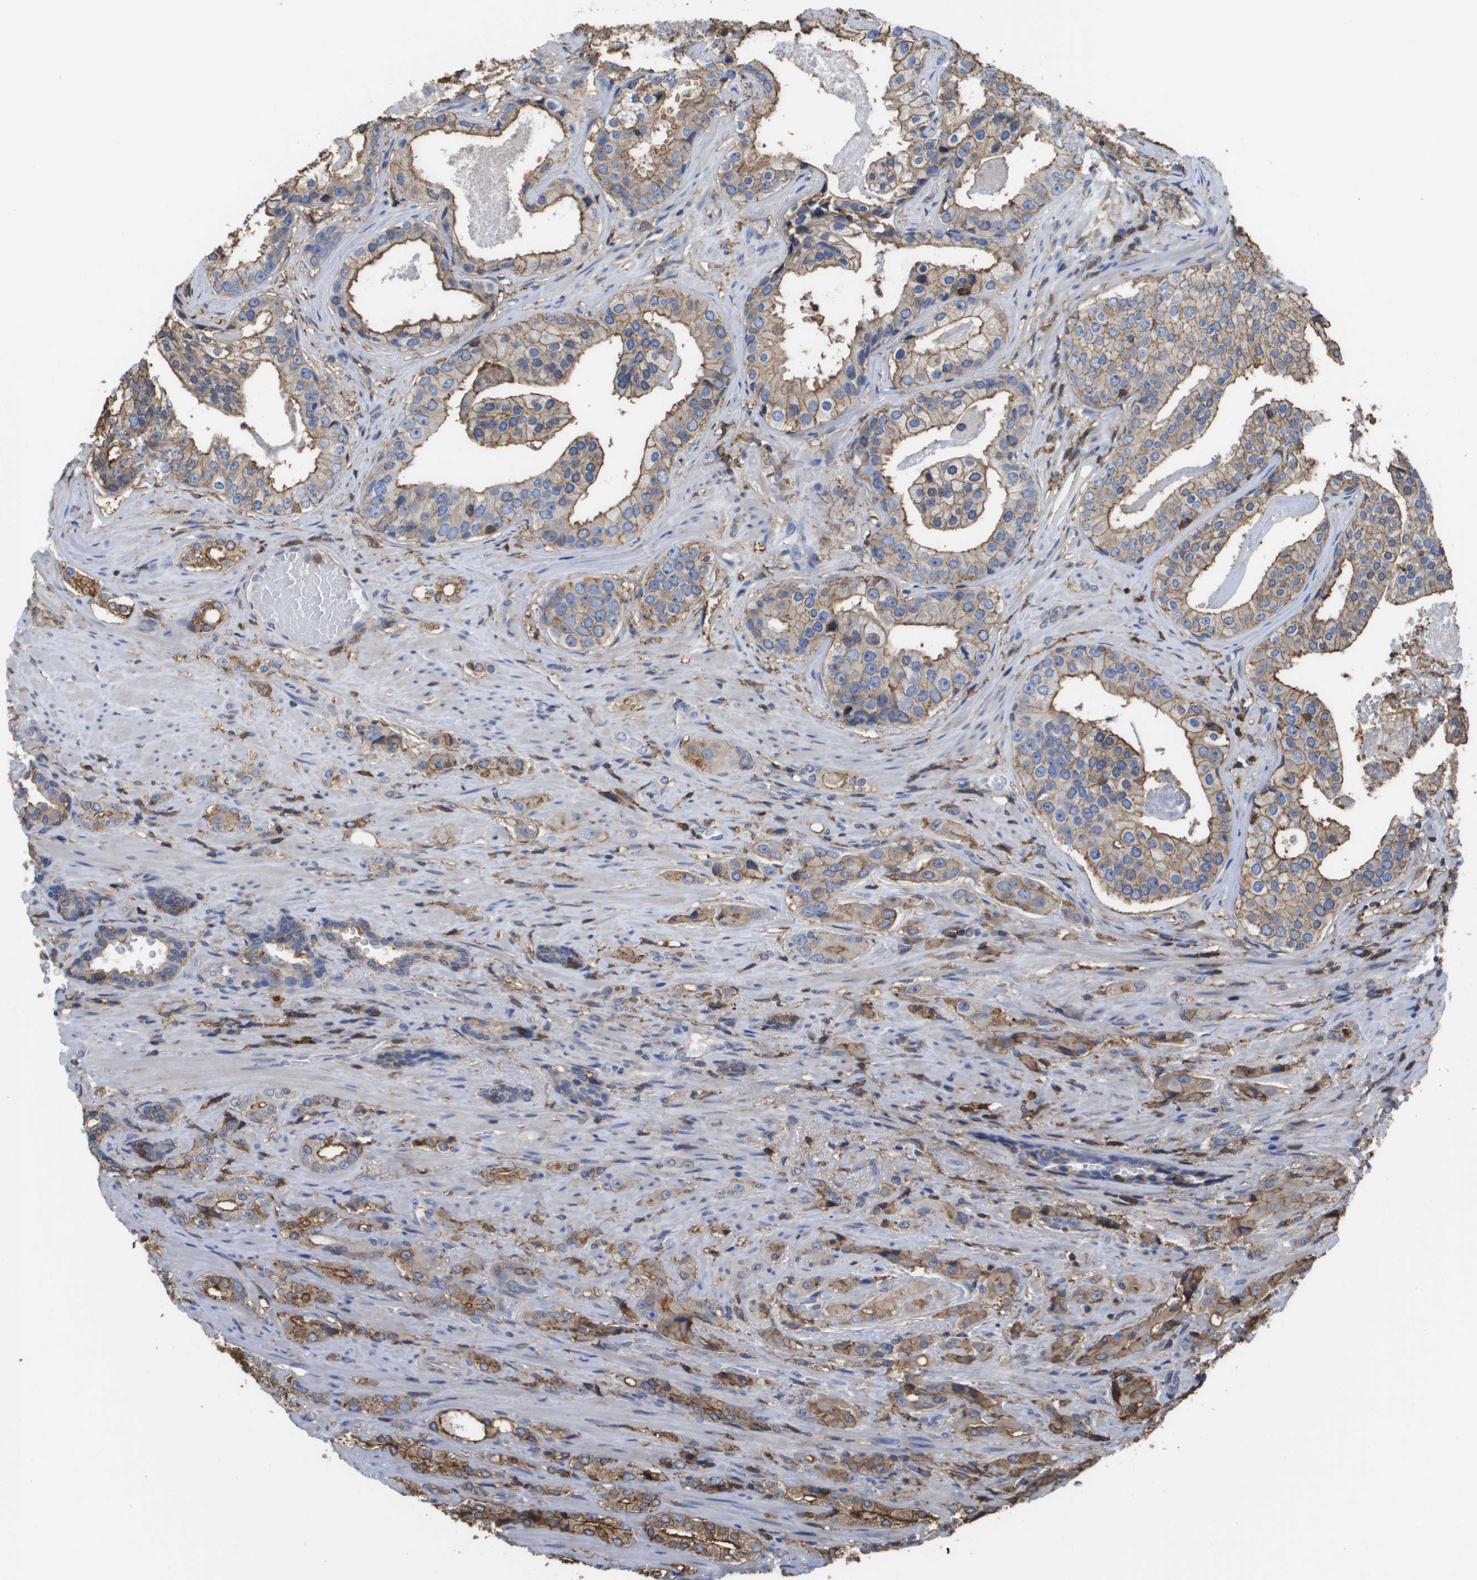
{"staining": {"intensity": "moderate", "quantity": ">75%", "location": "cytoplasmic/membranous"}, "tissue": "prostate cancer", "cell_type": "Tumor cells", "image_type": "cancer", "snomed": [{"axis": "morphology", "description": "Adenocarcinoma, High grade"}, {"axis": "topography", "description": "Prostate"}], "caption": "This micrograph demonstrates immunohistochemistry (IHC) staining of high-grade adenocarcinoma (prostate), with medium moderate cytoplasmic/membranous staining in about >75% of tumor cells.", "gene": "PASK", "patient": {"sex": "male", "age": 71}}